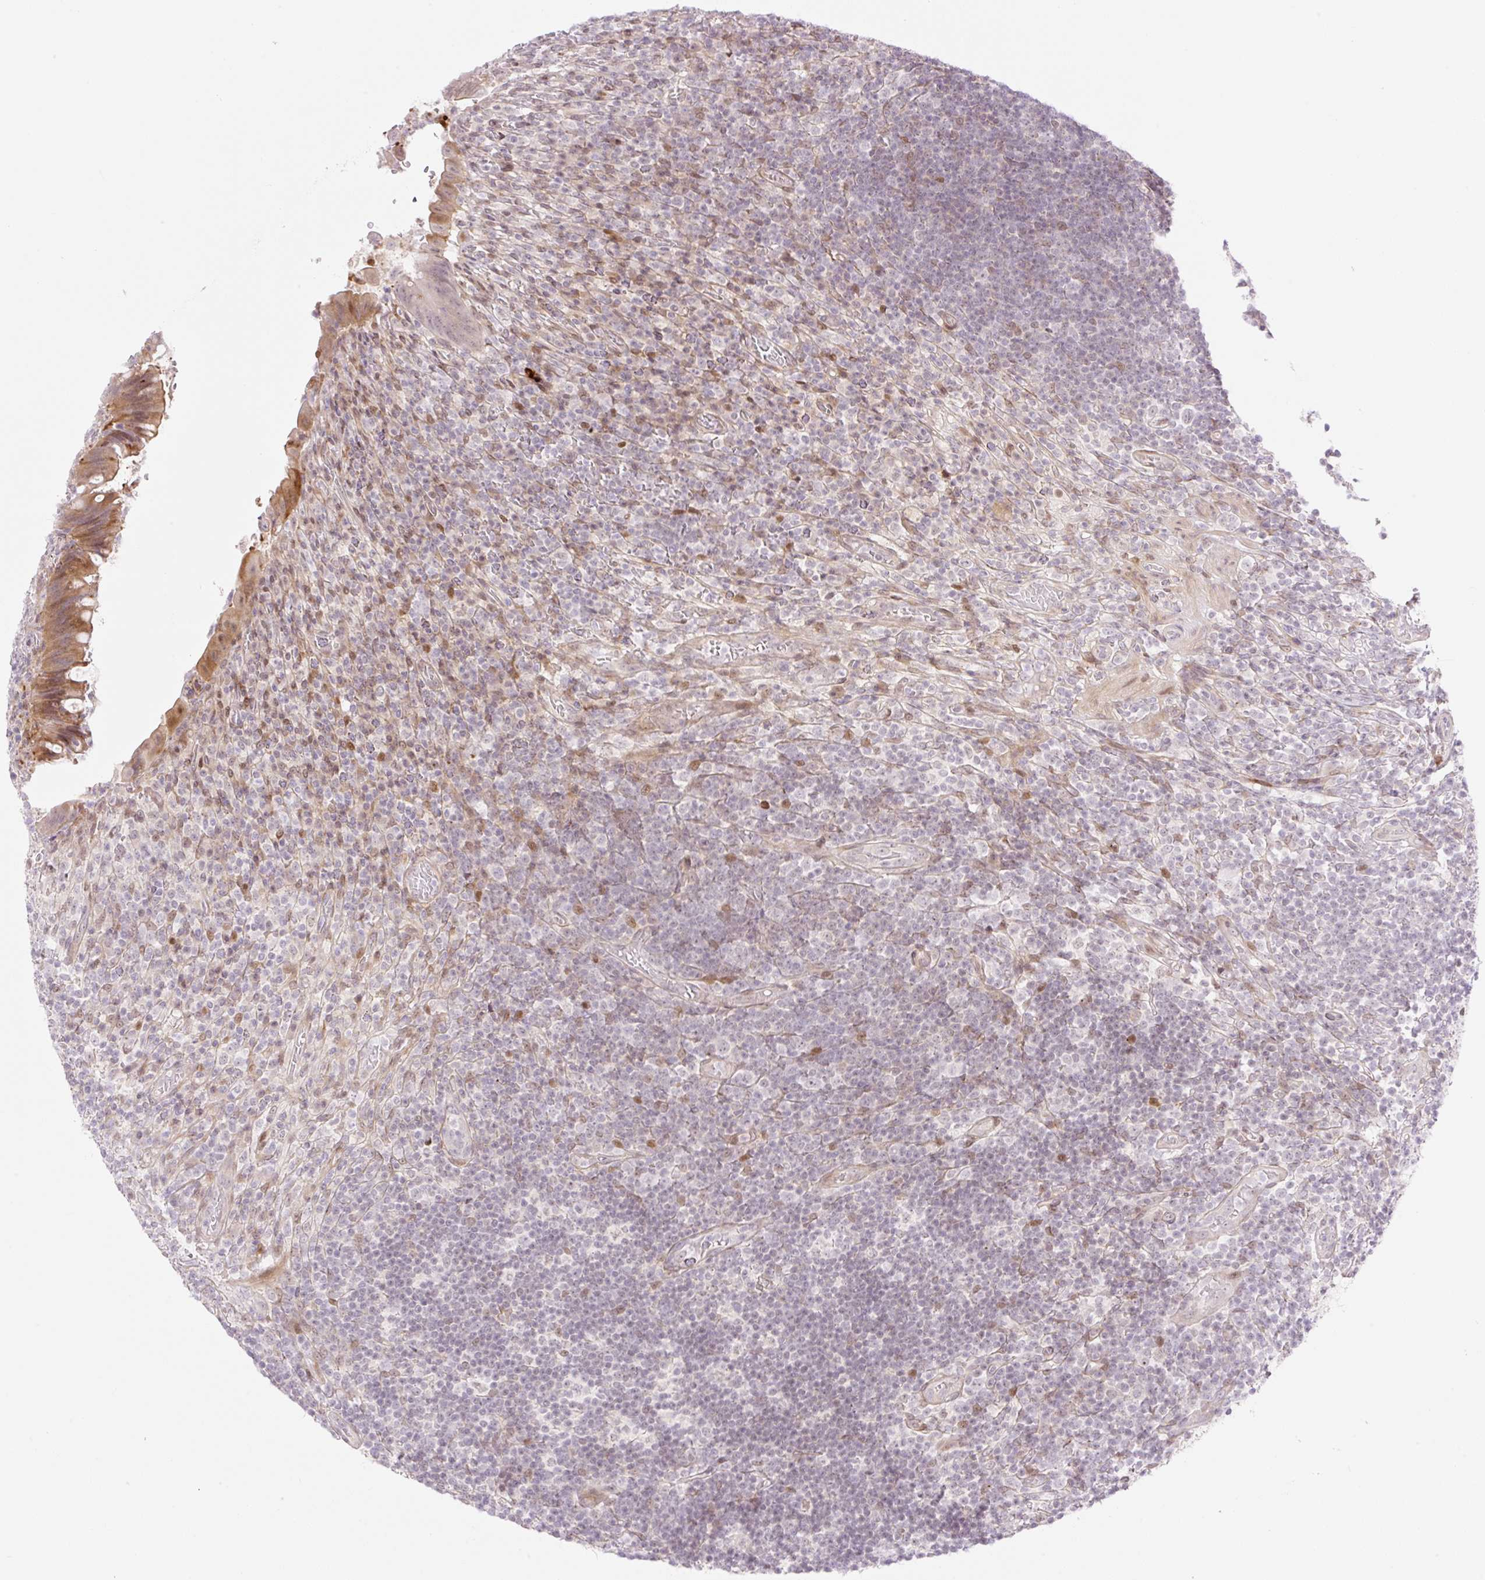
{"staining": {"intensity": "moderate", "quantity": "25%-75%", "location": "cytoplasmic/membranous,nuclear"}, "tissue": "appendix", "cell_type": "Glandular cells", "image_type": "normal", "snomed": [{"axis": "morphology", "description": "Normal tissue, NOS"}, {"axis": "topography", "description": "Appendix"}], "caption": "Approximately 25%-75% of glandular cells in unremarkable appendix demonstrate moderate cytoplasmic/membranous,nuclear protein expression as visualized by brown immunohistochemical staining.", "gene": "ENSG00000264668", "patient": {"sex": "female", "age": 43}}